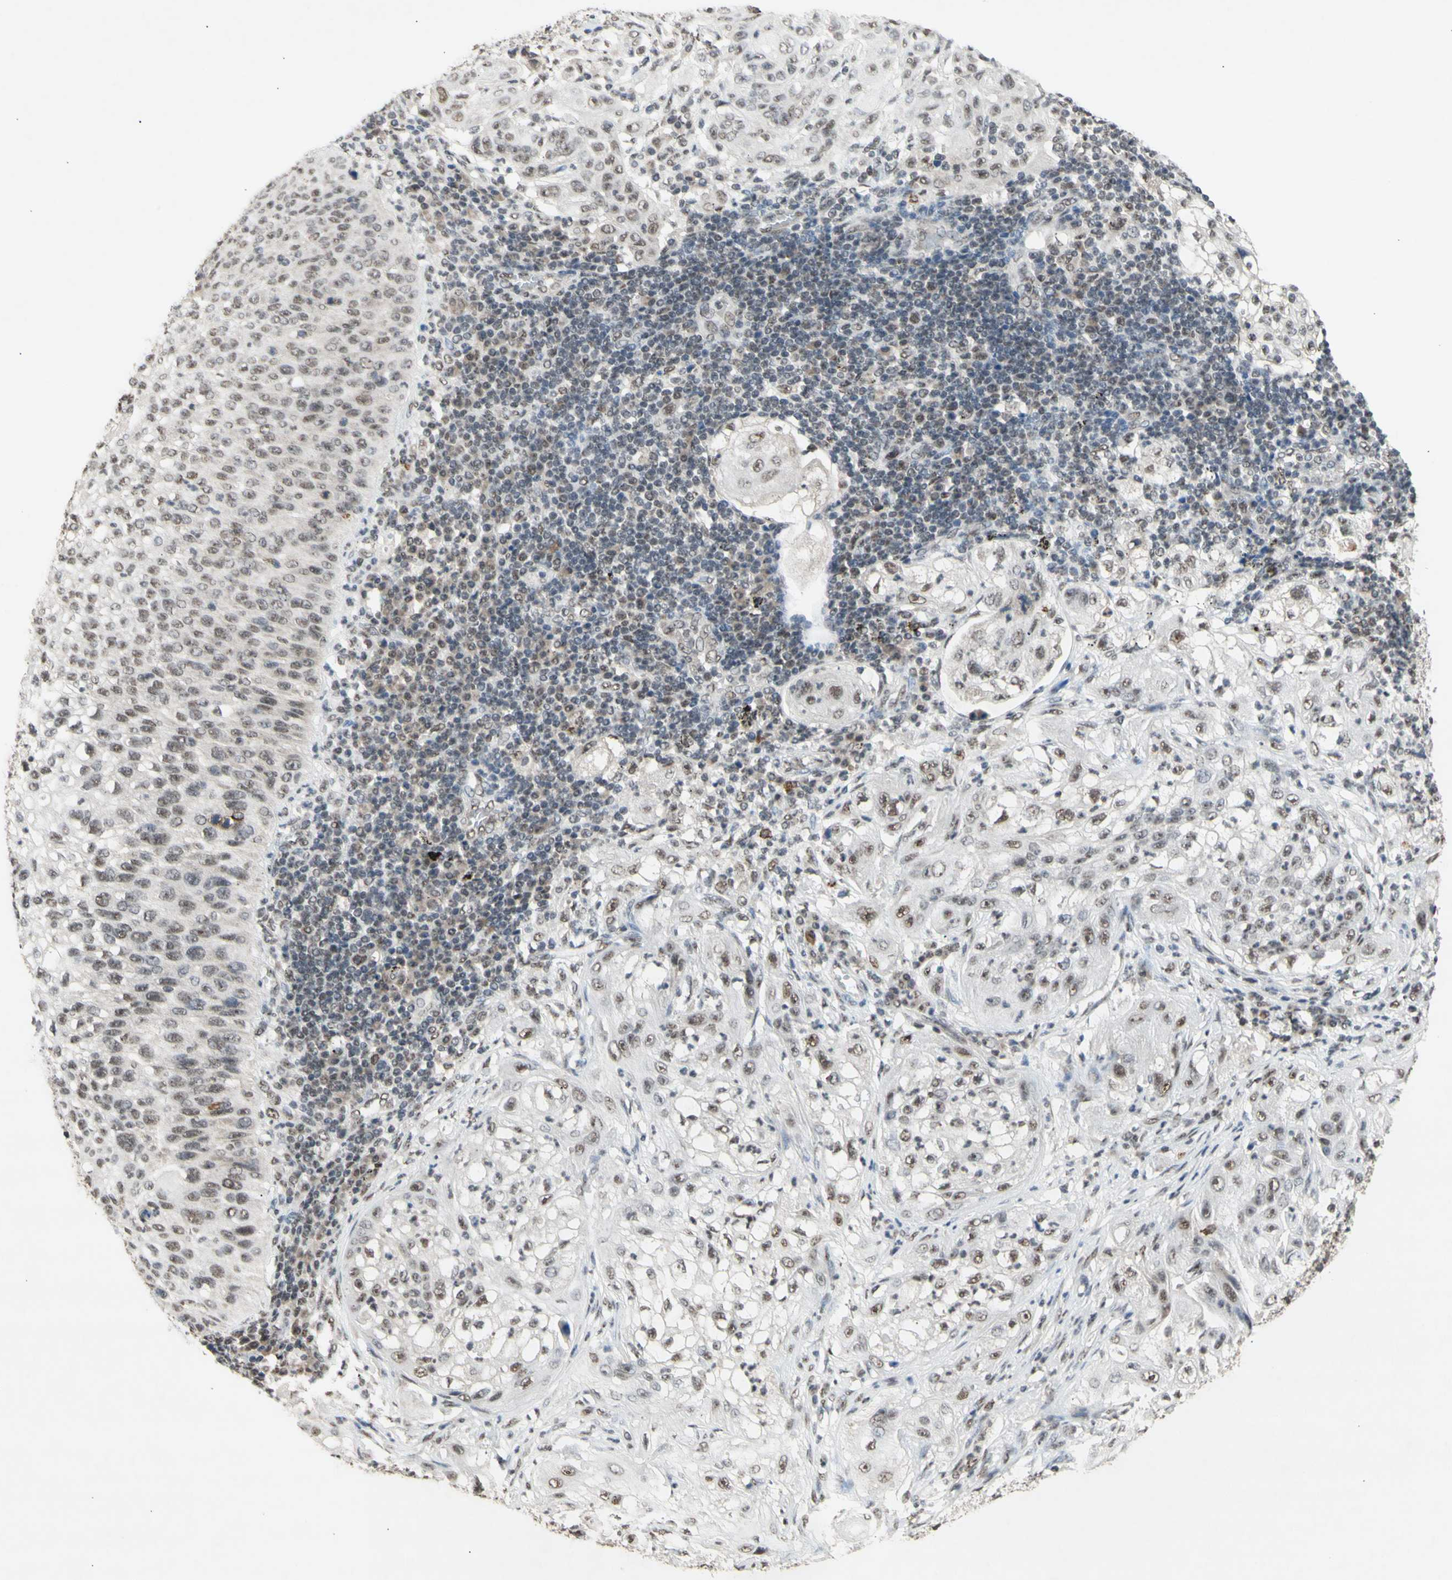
{"staining": {"intensity": "weak", "quantity": ">75%", "location": "nuclear"}, "tissue": "lung cancer", "cell_type": "Tumor cells", "image_type": "cancer", "snomed": [{"axis": "morphology", "description": "Inflammation, NOS"}, {"axis": "morphology", "description": "Squamous cell carcinoma, NOS"}, {"axis": "topography", "description": "Lymph node"}, {"axis": "topography", "description": "Soft tissue"}, {"axis": "topography", "description": "Lung"}], "caption": "High-power microscopy captured an immunohistochemistry (IHC) histopathology image of squamous cell carcinoma (lung), revealing weak nuclear expression in about >75% of tumor cells.", "gene": "SFPQ", "patient": {"sex": "male", "age": 66}}